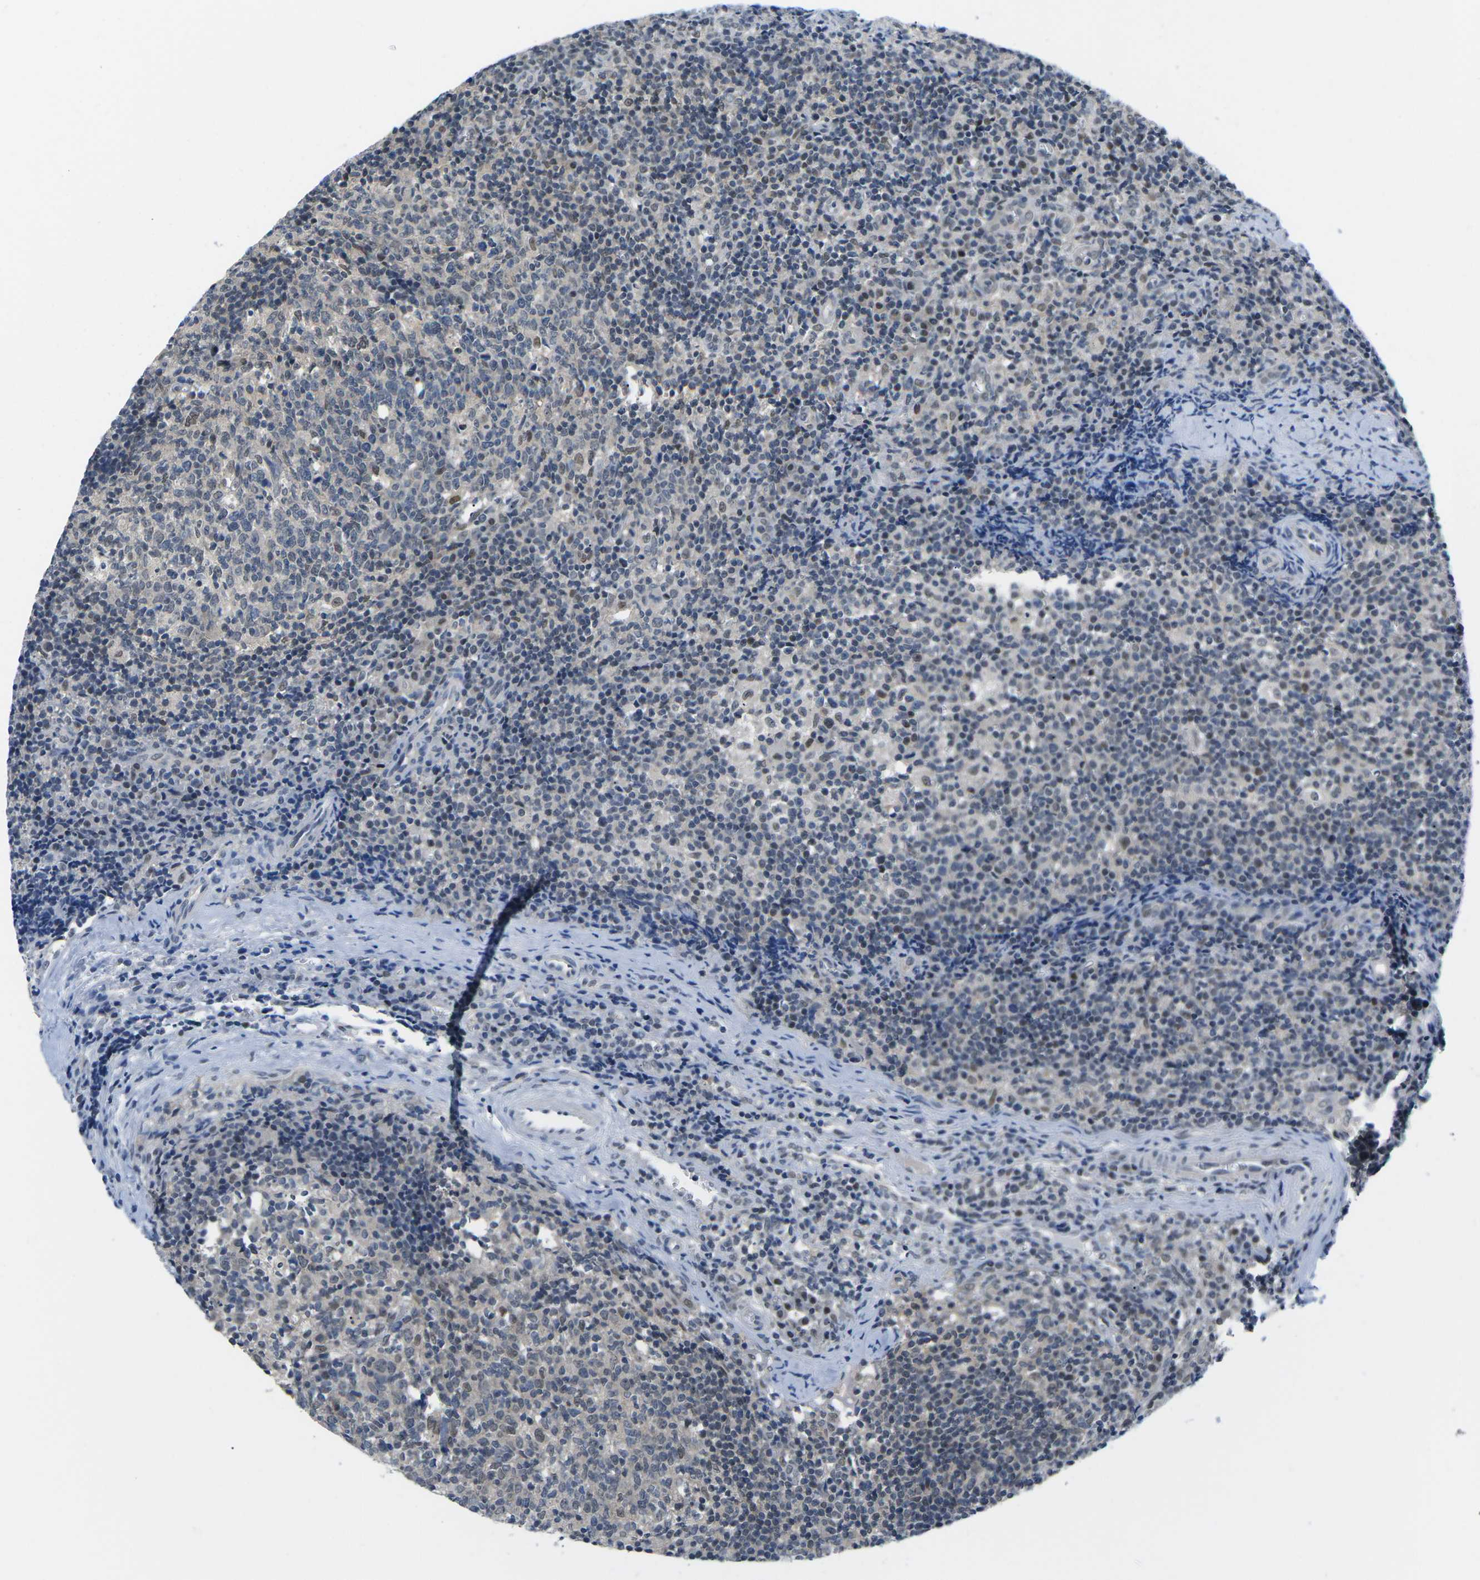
{"staining": {"intensity": "weak", "quantity": "<25%", "location": "nuclear"}, "tissue": "lymph node", "cell_type": "Germinal center cells", "image_type": "normal", "snomed": [{"axis": "morphology", "description": "Normal tissue, NOS"}, {"axis": "morphology", "description": "Inflammation, NOS"}, {"axis": "topography", "description": "Lymph node"}], "caption": "The image reveals no significant positivity in germinal center cells of lymph node.", "gene": "UBA7", "patient": {"sex": "male", "age": 55}}